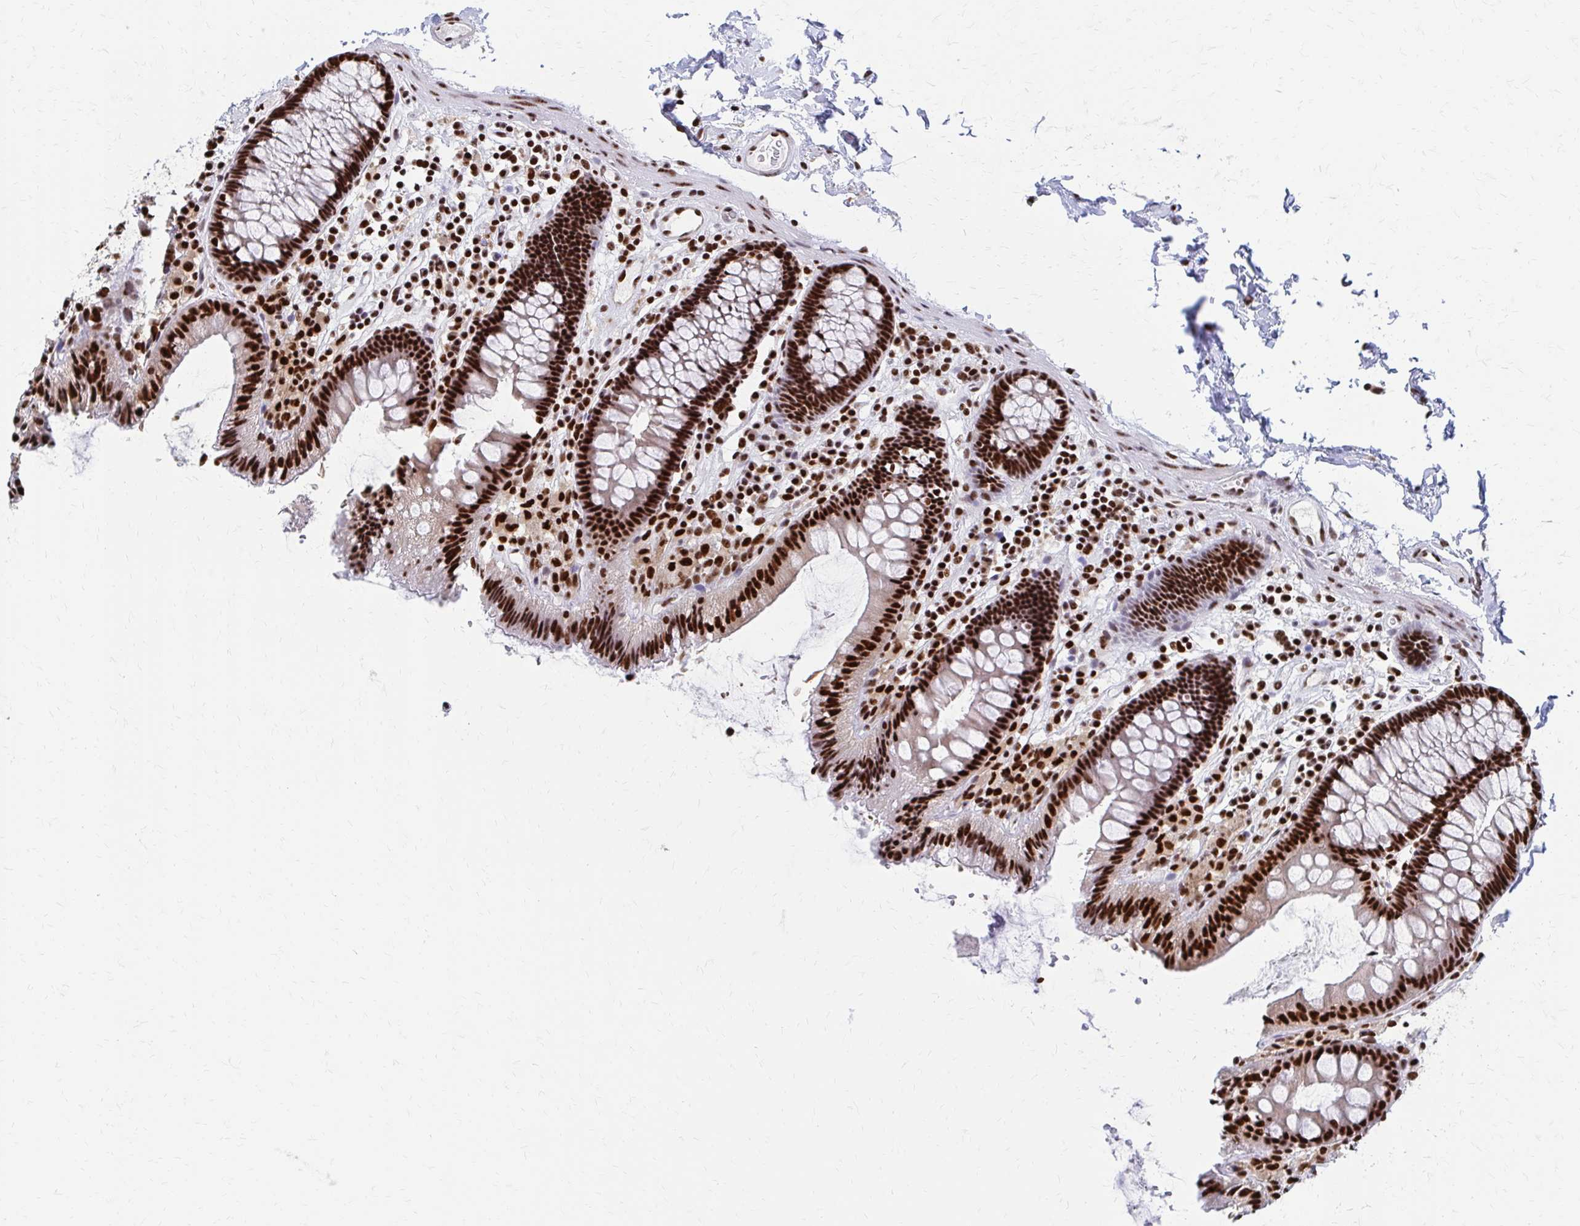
{"staining": {"intensity": "strong", "quantity": ">75%", "location": "nuclear"}, "tissue": "colon", "cell_type": "Endothelial cells", "image_type": "normal", "snomed": [{"axis": "morphology", "description": "Normal tissue, NOS"}, {"axis": "topography", "description": "Colon"}], "caption": "Immunohistochemical staining of benign colon demonstrates high levels of strong nuclear staining in approximately >75% of endothelial cells. (Stains: DAB (3,3'-diaminobenzidine) in brown, nuclei in blue, Microscopy: brightfield microscopy at high magnification).", "gene": "CNKSR3", "patient": {"sex": "male", "age": 84}}